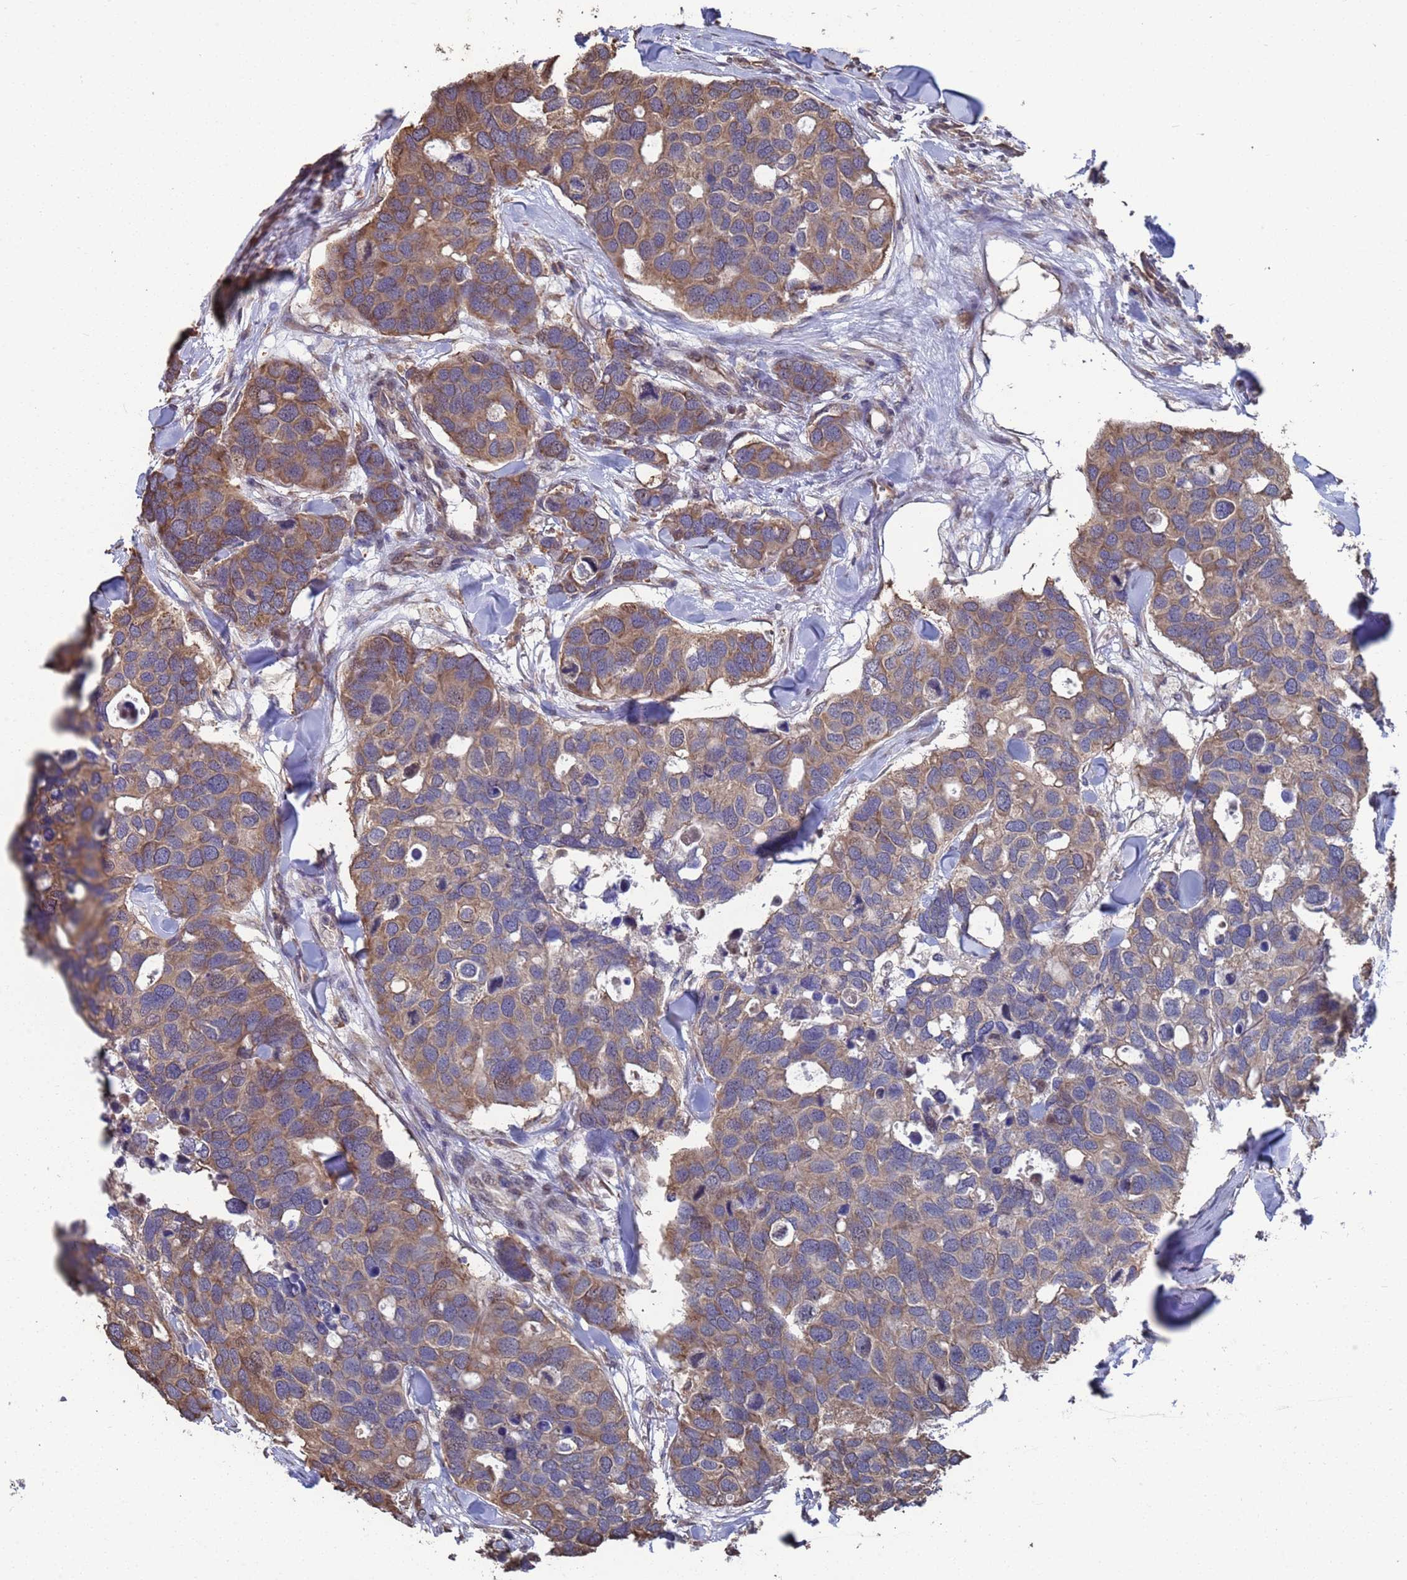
{"staining": {"intensity": "moderate", "quantity": ">75%", "location": "cytoplasmic/membranous"}, "tissue": "breast cancer", "cell_type": "Tumor cells", "image_type": "cancer", "snomed": [{"axis": "morphology", "description": "Duct carcinoma"}, {"axis": "topography", "description": "Breast"}], "caption": "The histopathology image reveals immunohistochemical staining of breast cancer. There is moderate cytoplasmic/membranous positivity is identified in approximately >75% of tumor cells. Using DAB (brown) and hematoxylin (blue) stains, captured at high magnification using brightfield microscopy.", "gene": "CFAP119", "patient": {"sex": "female", "age": 83}}